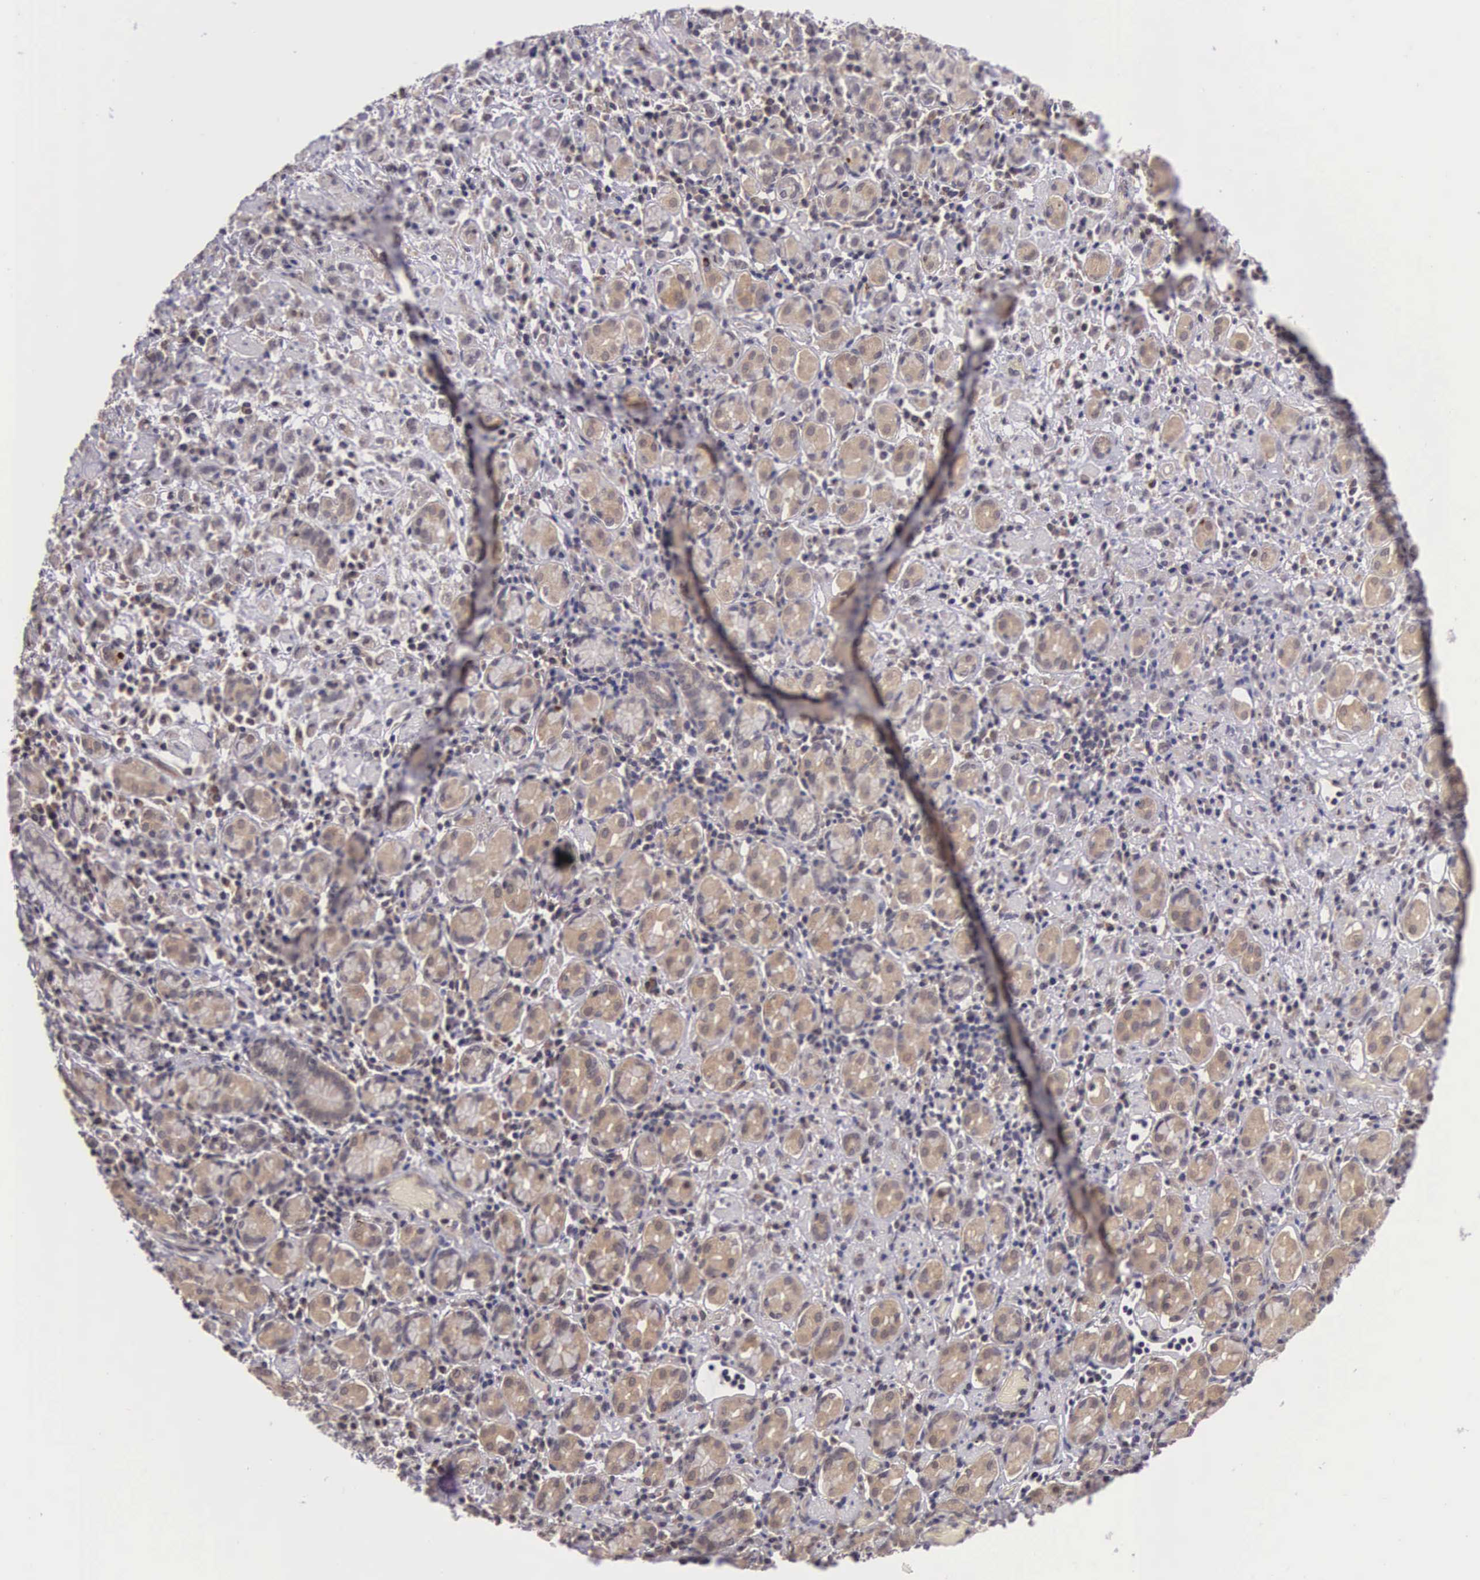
{"staining": {"intensity": "weak", "quantity": ">75%", "location": "cytoplasmic/membranous"}, "tissue": "stomach cancer", "cell_type": "Tumor cells", "image_type": "cancer", "snomed": [{"axis": "morphology", "description": "Adenocarcinoma, NOS"}, {"axis": "topography", "description": "Stomach, lower"}], "caption": "Protein expression analysis of adenocarcinoma (stomach) reveals weak cytoplasmic/membranous staining in about >75% of tumor cells.", "gene": "VASH1", "patient": {"sex": "male", "age": 88}}